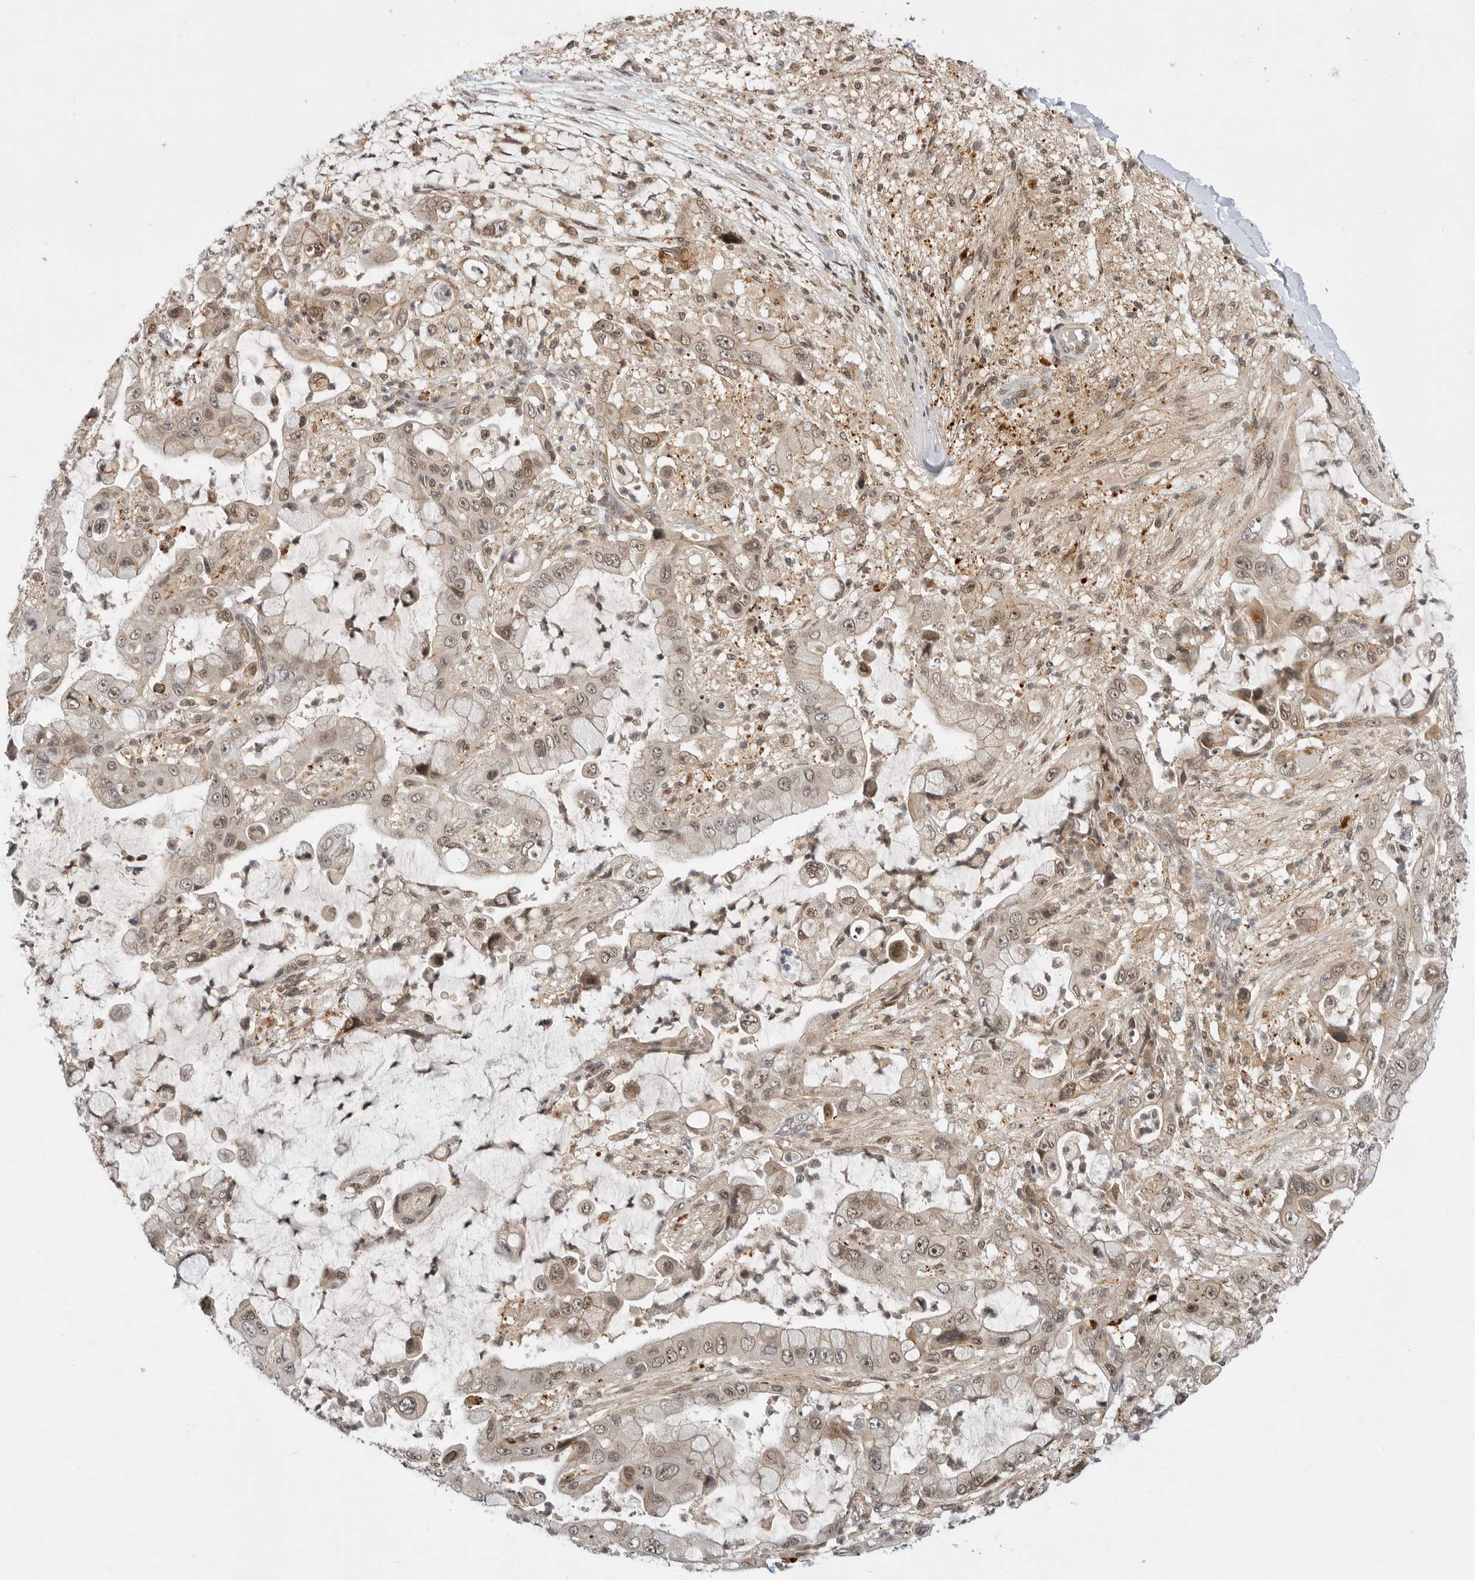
{"staining": {"intensity": "moderate", "quantity": "25%-75%", "location": "cytoplasmic/membranous,nuclear"}, "tissue": "liver cancer", "cell_type": "Tumor cells", "image_type": "cancer", "snomed": [{"axis": "morphology", "description": "Cholangiocarcinoma"}, {"axis": "topography", "description": "Liver"}], "caption": "Liver cancer stained with a brown dye exhibits moderate cytoplasmic/membranous and nuclear positive positivity in about 25%-75% of tumor cells.", "gene": "CSNK1G3", "patient": {"sex": "female", "age": 54}}